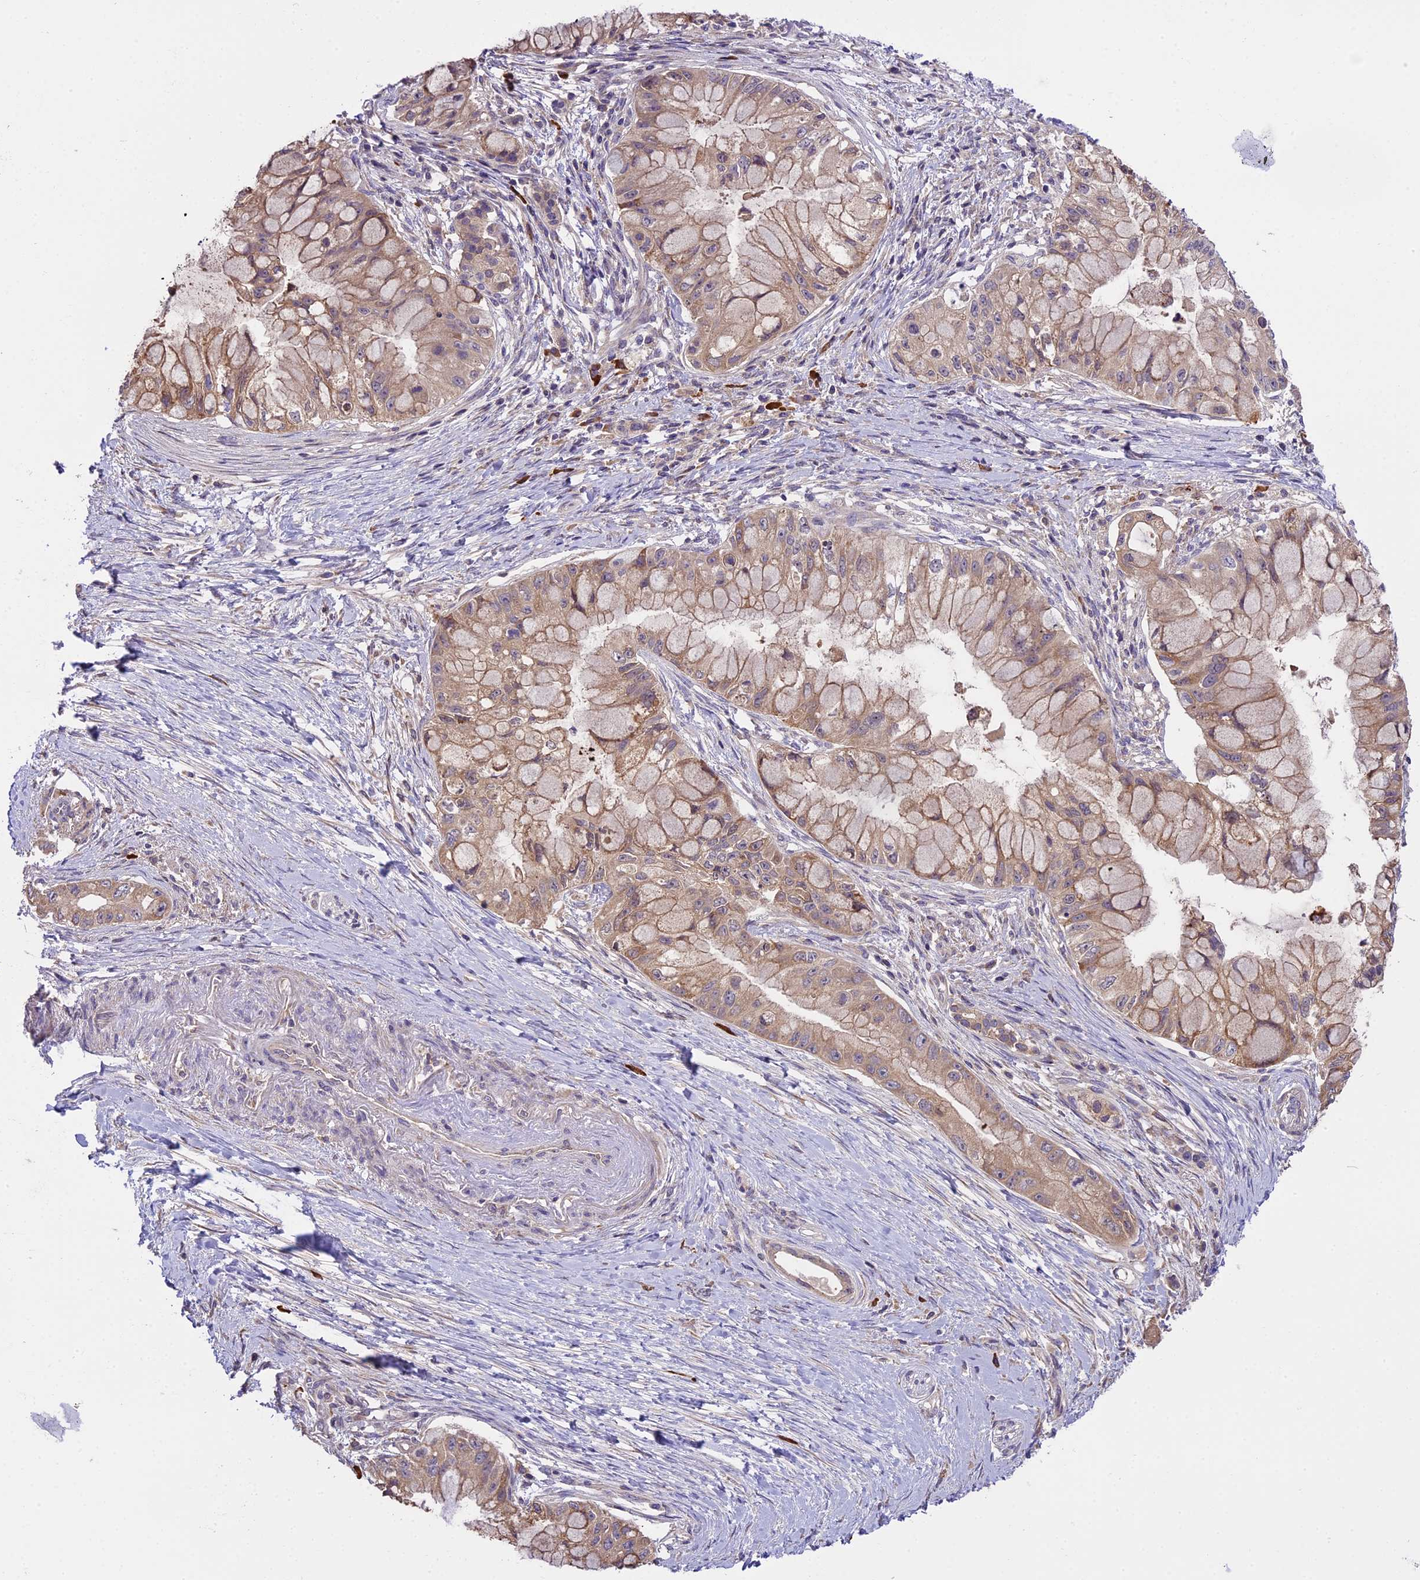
{"staining": {"intensity": "weak", "quantity": "25%-75%", "location": "cytoplasmic/membranous"}, "tissue": "pancreatic cancer", "cell_type": "Tumor cells", "image_type": "cancer", "snomed": [{"axis": "morphology", "description": "Adenocarcinoma, NOS"}, {"axis": "topography", "description": "Pancreas"}], "caption": "Tumor cells show low levels of weak cytoplasmic/membranous staining in about 25%-75% of cells in pancreatic cancer (adenocarcinoma).", "gene": "ABCC10", "patient": {"sex": "male", "age": 48}}